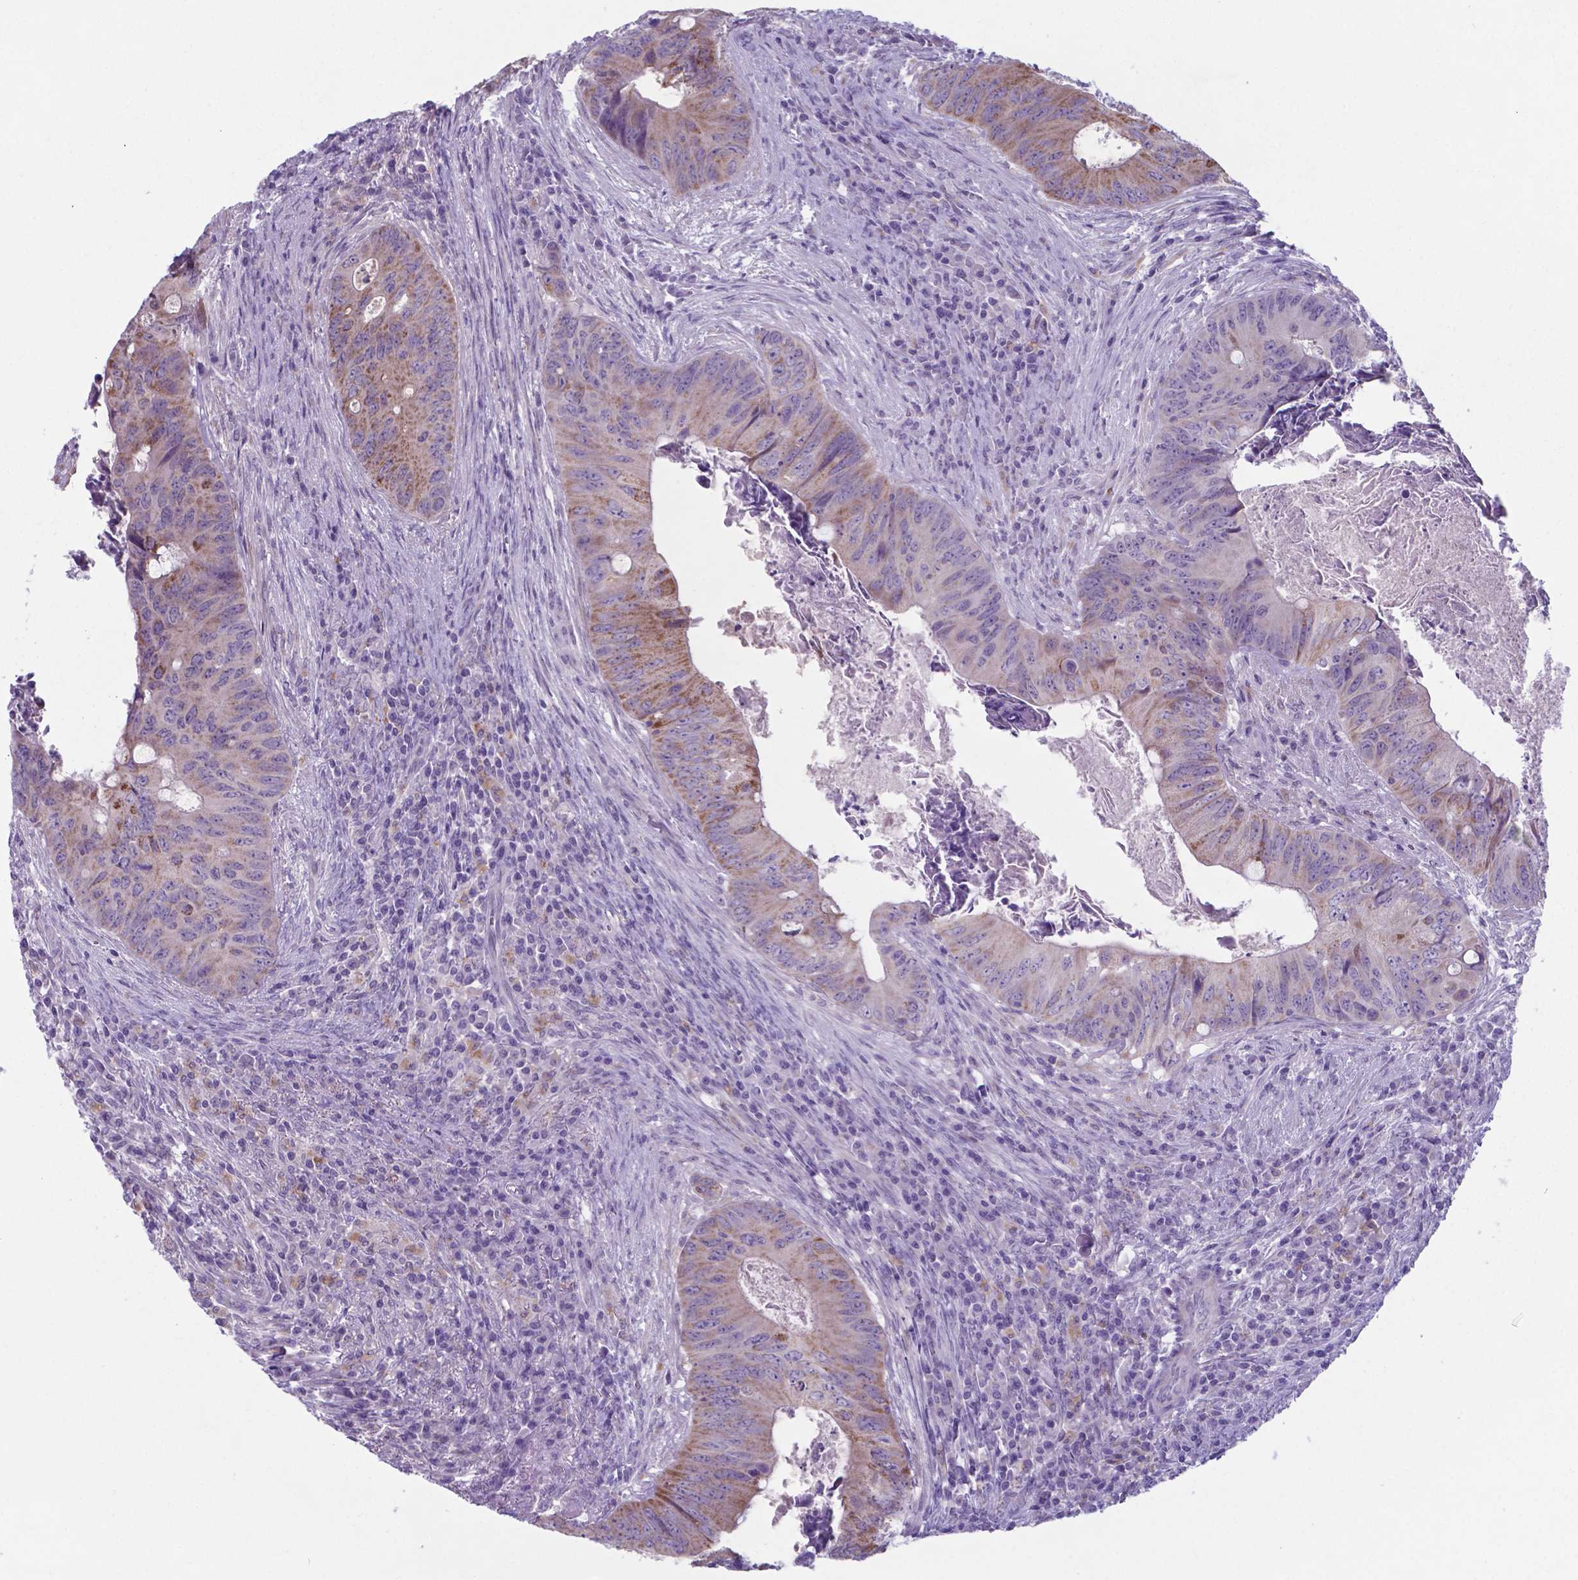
{"staining": {"intensity": "moderate", "quantity": "<25%", "location": "cytoplasmic/membranous"}, "tissue": "colorectal cancer", "cell_type": "Tumor cells", "image_type": "cancer", "snomed": [{"axis": "morphology", "description": "Adenocarcinoma, NOS"}, {"axis": "topography", "description": "Colon"}], "caption": "Immunohistochemistry photomicrograph of colorectal cancer stained for a protein (brown), which displays low levels of moderate cytoplasmic/membranous expression in about <25% of tumor cells.", "gene": "AP5B1", "patient": {"sex": "female", "age": 74}}